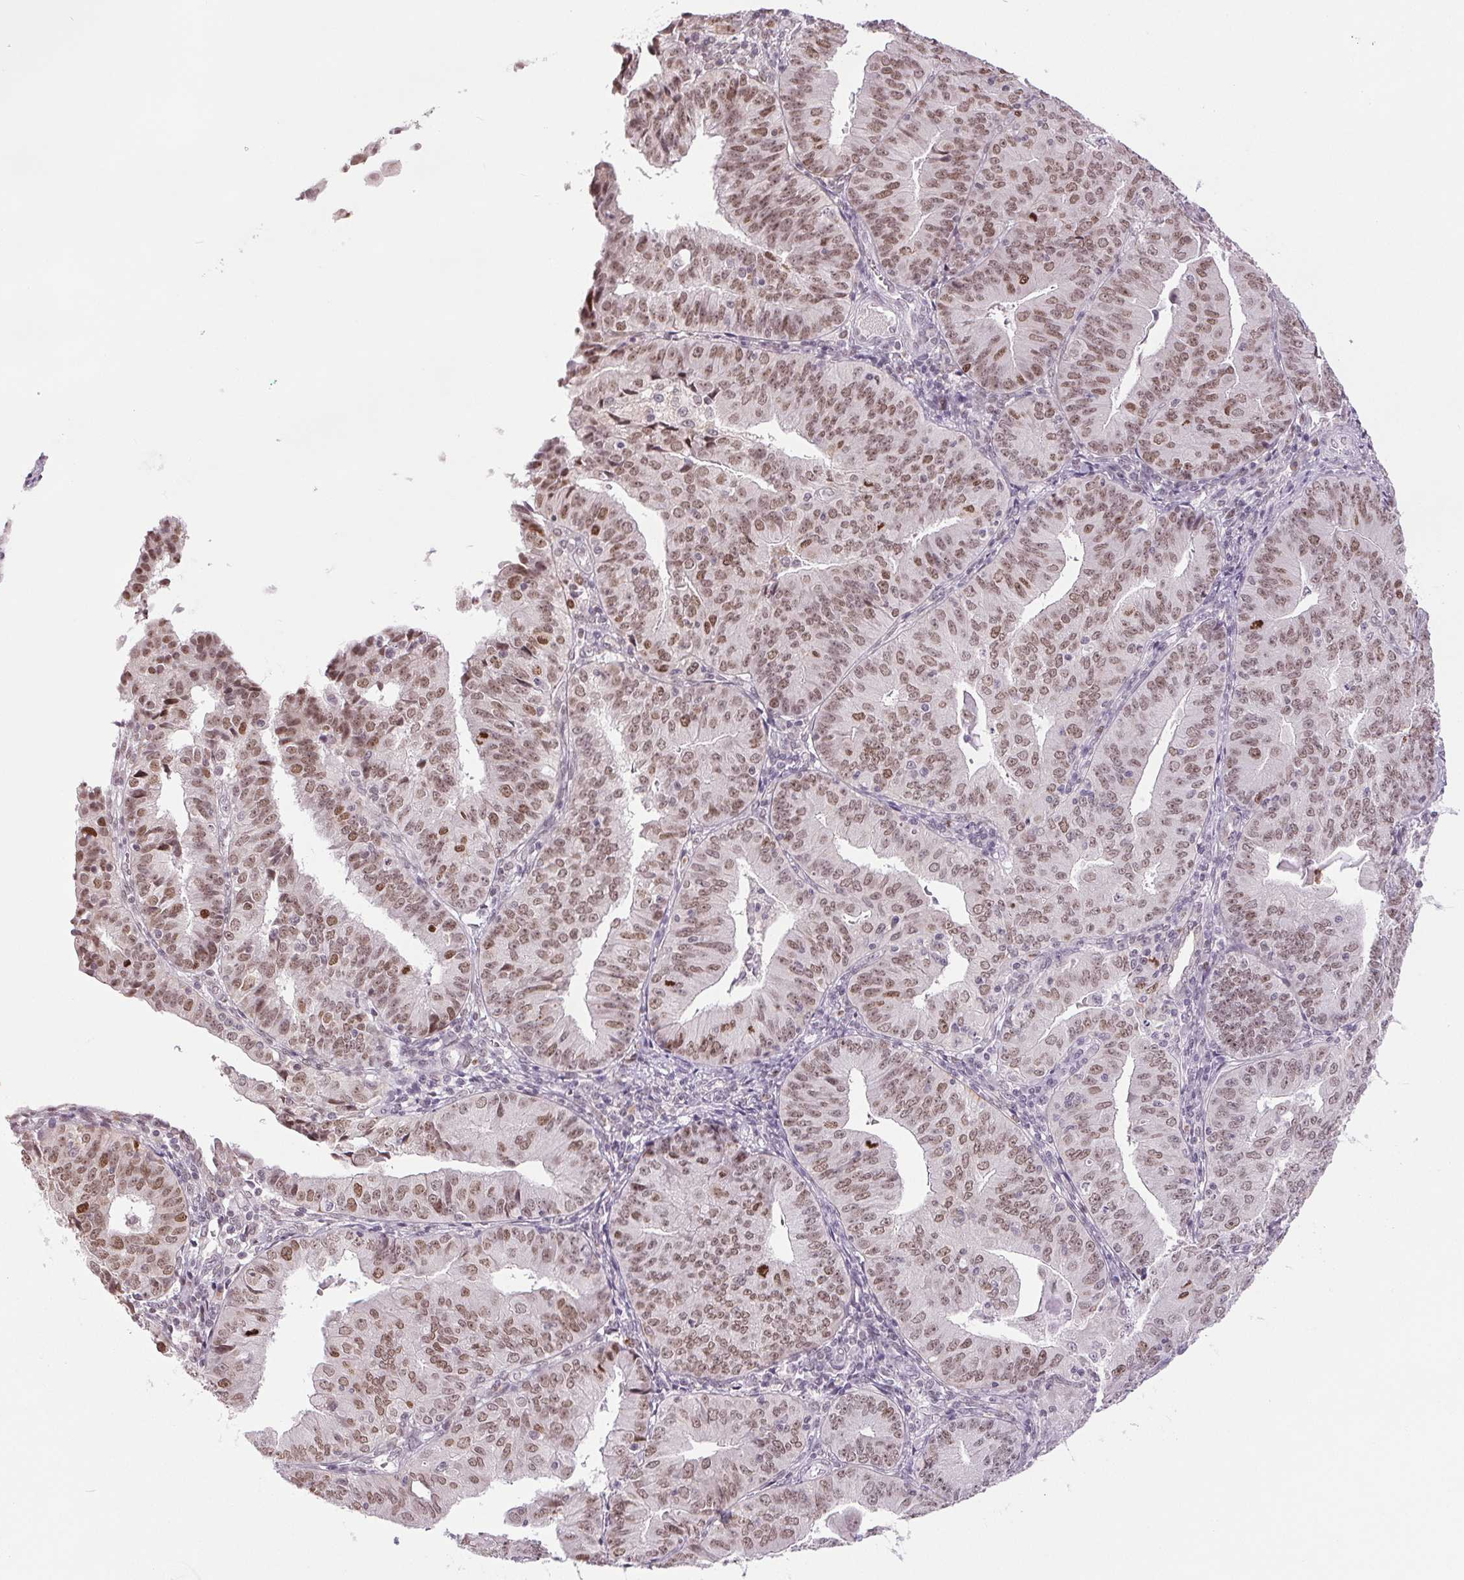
{"staining": {"intensity": "moderate", "quantity": ">75%", "location": "nuclear"}, "tissue": "endometrial cancer", "cell_type": "Tumor cells", "image_type": "cancer", "snomed": [{"axis": "morphology", "description": "Adenocarcinoma, NOS"}, {"axis": "topography", "description": "Endometrium"}], "caption": "Immunohistochemistry (IHC) of human endometrial cancer exhibits medium levels of moderate nuclear positivity in about >75% of tumor cells.", "gene": "SMIM6", "patient": {"sex": "female", "age": 56}}